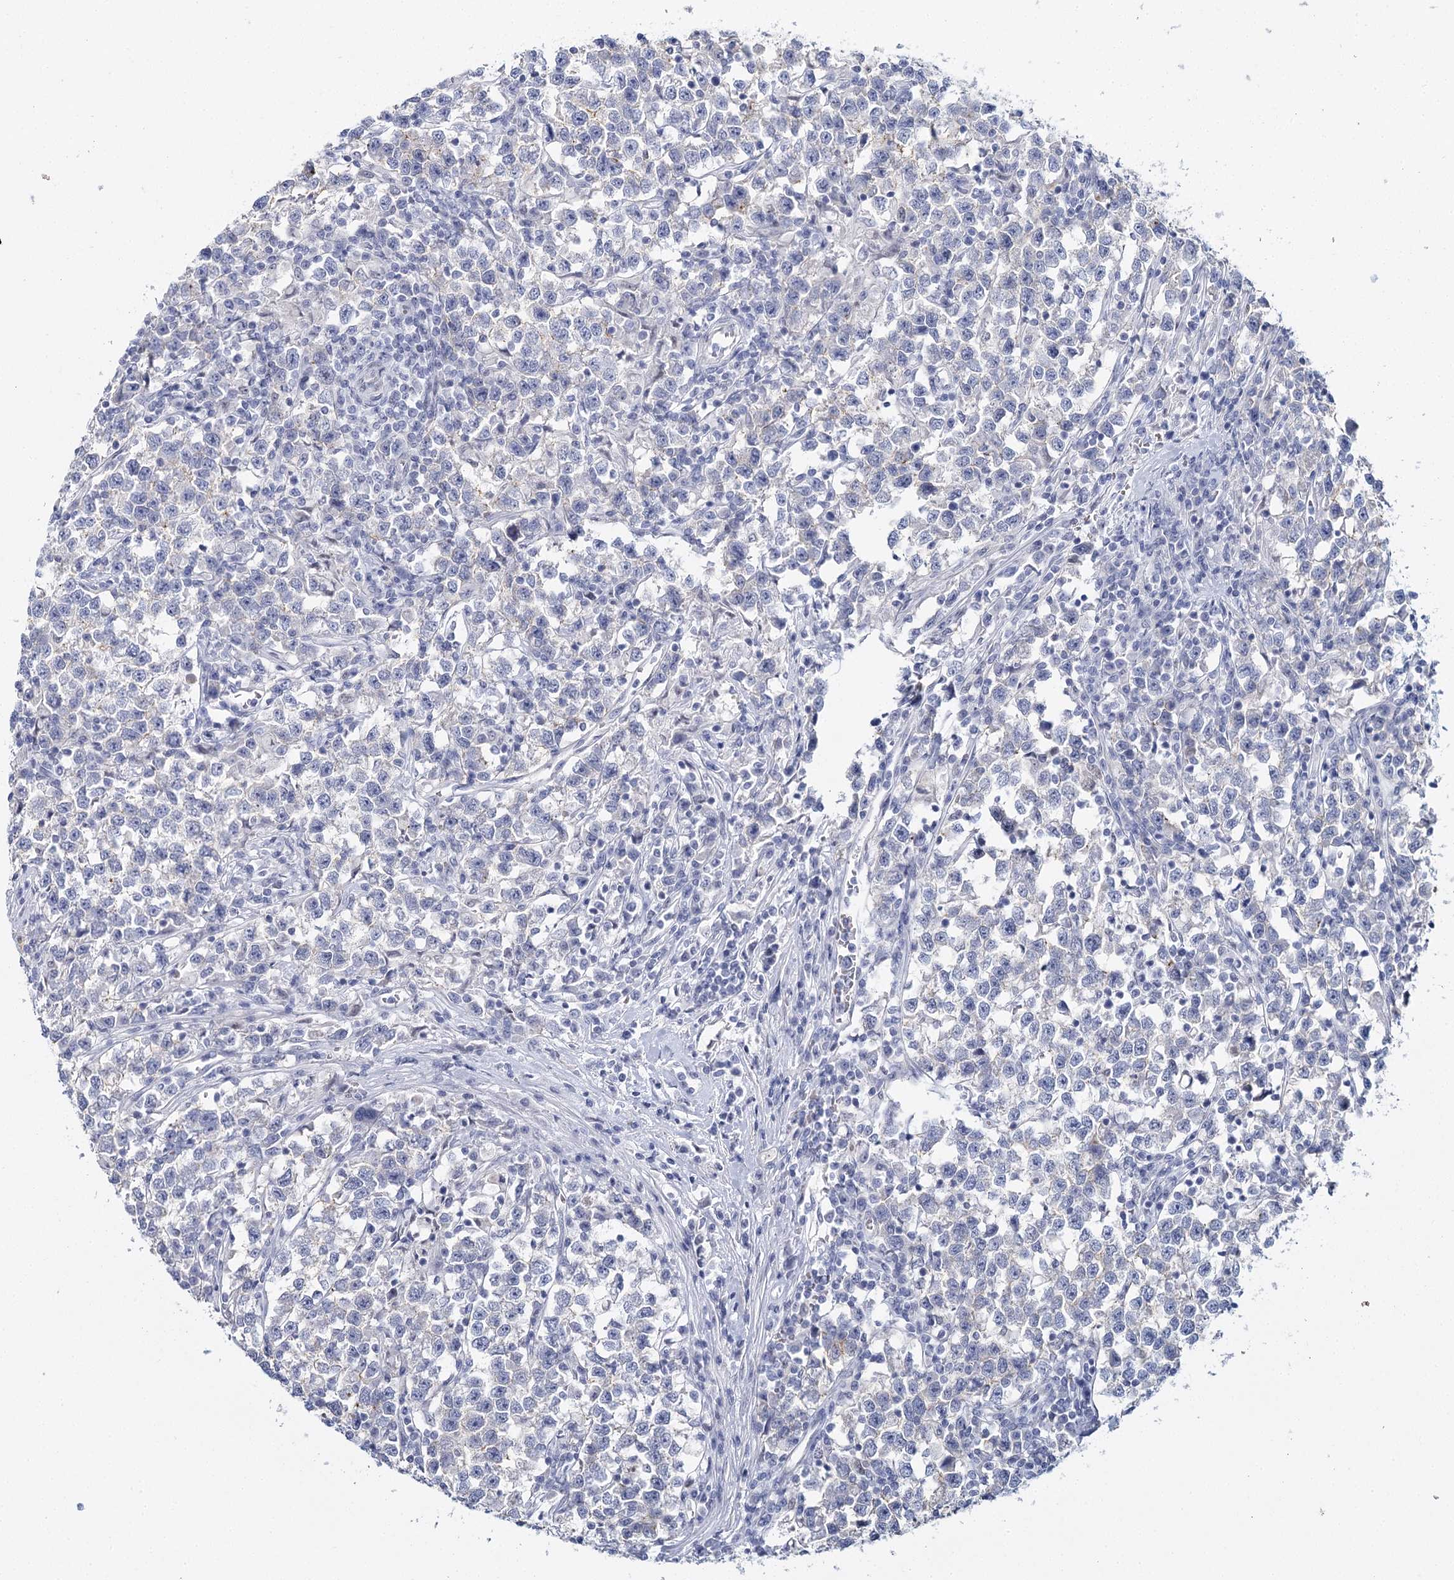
{"staining": {"intensity": "negative", "quantity": "none", "location": "none"}, "tissue": "testis cancer", "cell_type": "Tumor cells", "image_type": "cancer", "snomed": [{"axis": "morphology", "description": "Normal tissue, NOS"}, {"axis": "morphology", "description": "Seminoma, NOS"}, {"axis": "topography", "description": "Testis"}], "caption": "Testis cancer (seminoma) was stained to show a protein in brown. There is no significant staining in tumor cells. (Brightfield microscopy of DAB (3,3'-diaminobenzidine) immunohistochemistry (IHC) at high magnification).", "gene": "IGSF3", "patient": {"sex": "male", "age": 43}}